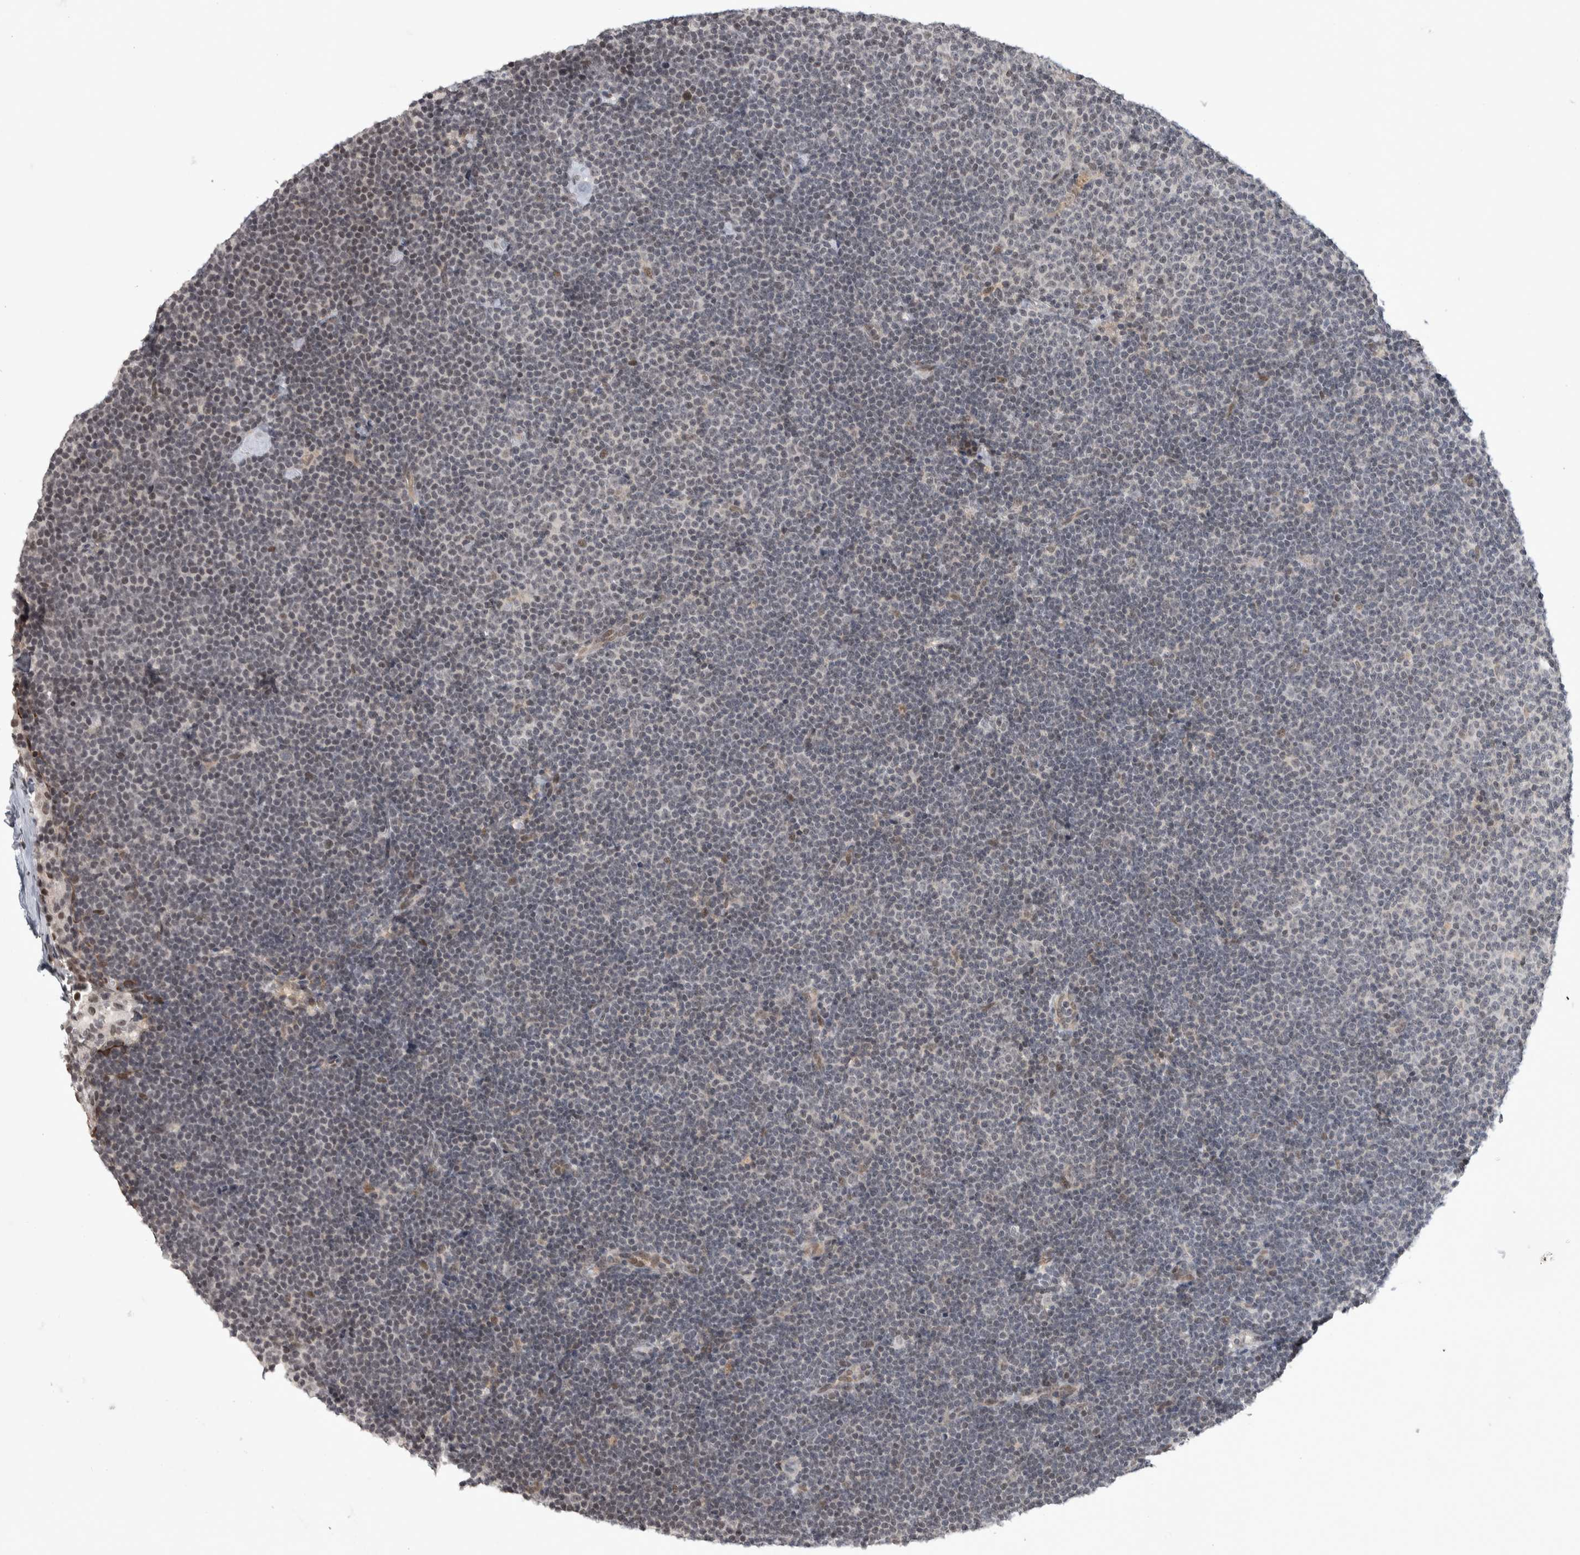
{"staining": {"intensity": "weak", "quantity": "<25%", "location": "nuclear"}, "tissue": "lymphoma", "cell_type": "Tumor cells", "image_type": "cancer", "snomed": [{"axis": "morphology", "description": "Malignant lymphoma, non-Hodgkin's type, Low grade"}, {"axis": "topography", "description": "Lymph node"}], "caption": "Immunohistochemistry of low-grade malignant lymphoma, non-Hodgkin's type displays no positivity in tumor cells. Brightfield microscopy of immunohistochemistry (IHC) stained with DAB (3,3'-diaminobenzidine) (brown) and hematoxylin (blue), captured at high magnification.", "gene": "ZSCAN21", "patient": {"sex": "female", "age": 53}}